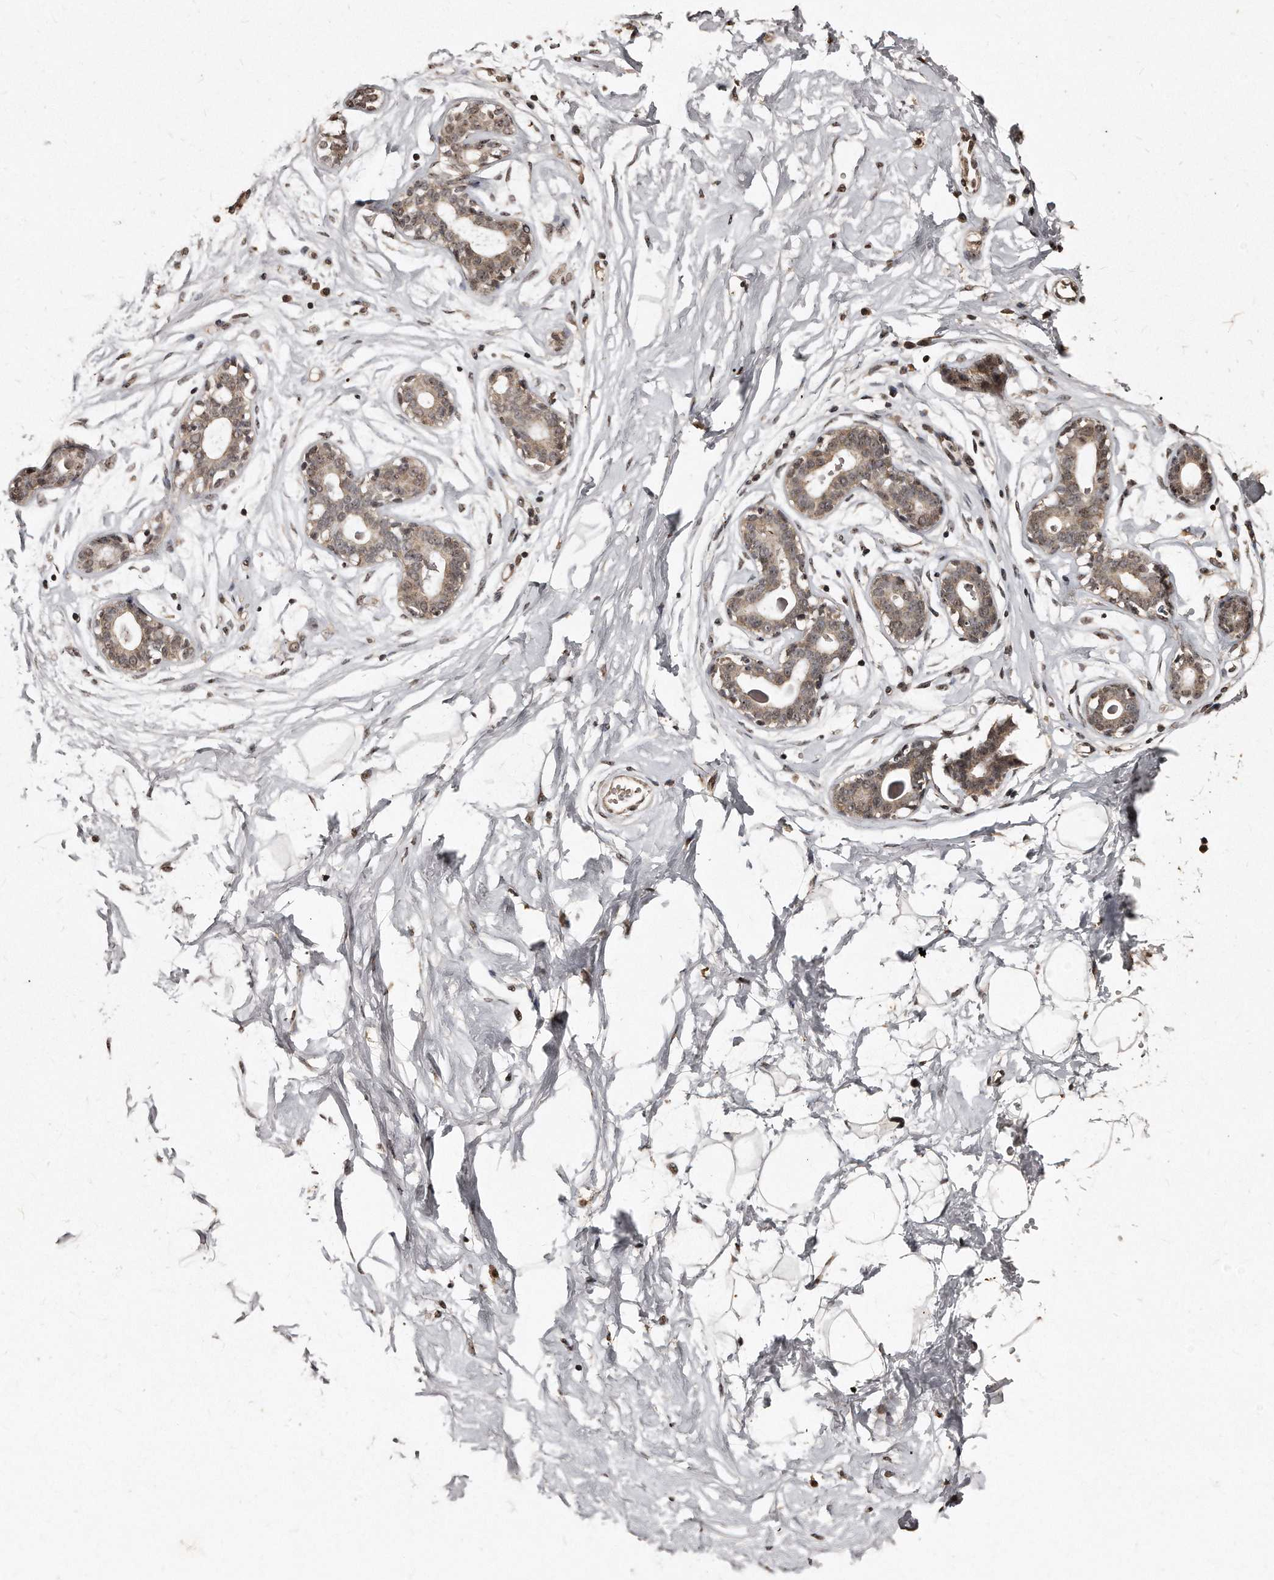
{"staining": {"intensity": "weak", "quantity": ">75%", "location": "cytoplasmic/membranous"}, "tissue": "breast", "cell_type": "Adipocytes", "image_type": "normal", "snomed": [{"axis": "morphology", "description": "Normal tissue, NOS"}, {"axis": "morphology", "description": "Adenoma, NOS"}, {"axis": "topography", "description": "Breast"}], "caption": "Adipocytes display weak cytoplasmic/membranous staining in about >75% of cells in normal breast. (DAB (3,3'-diaminobenzidine) IHC, brown staining for protein, blue staining for nuclei).", "gene": "TSHR", "patient": {"sex": "female", "age": 23}}